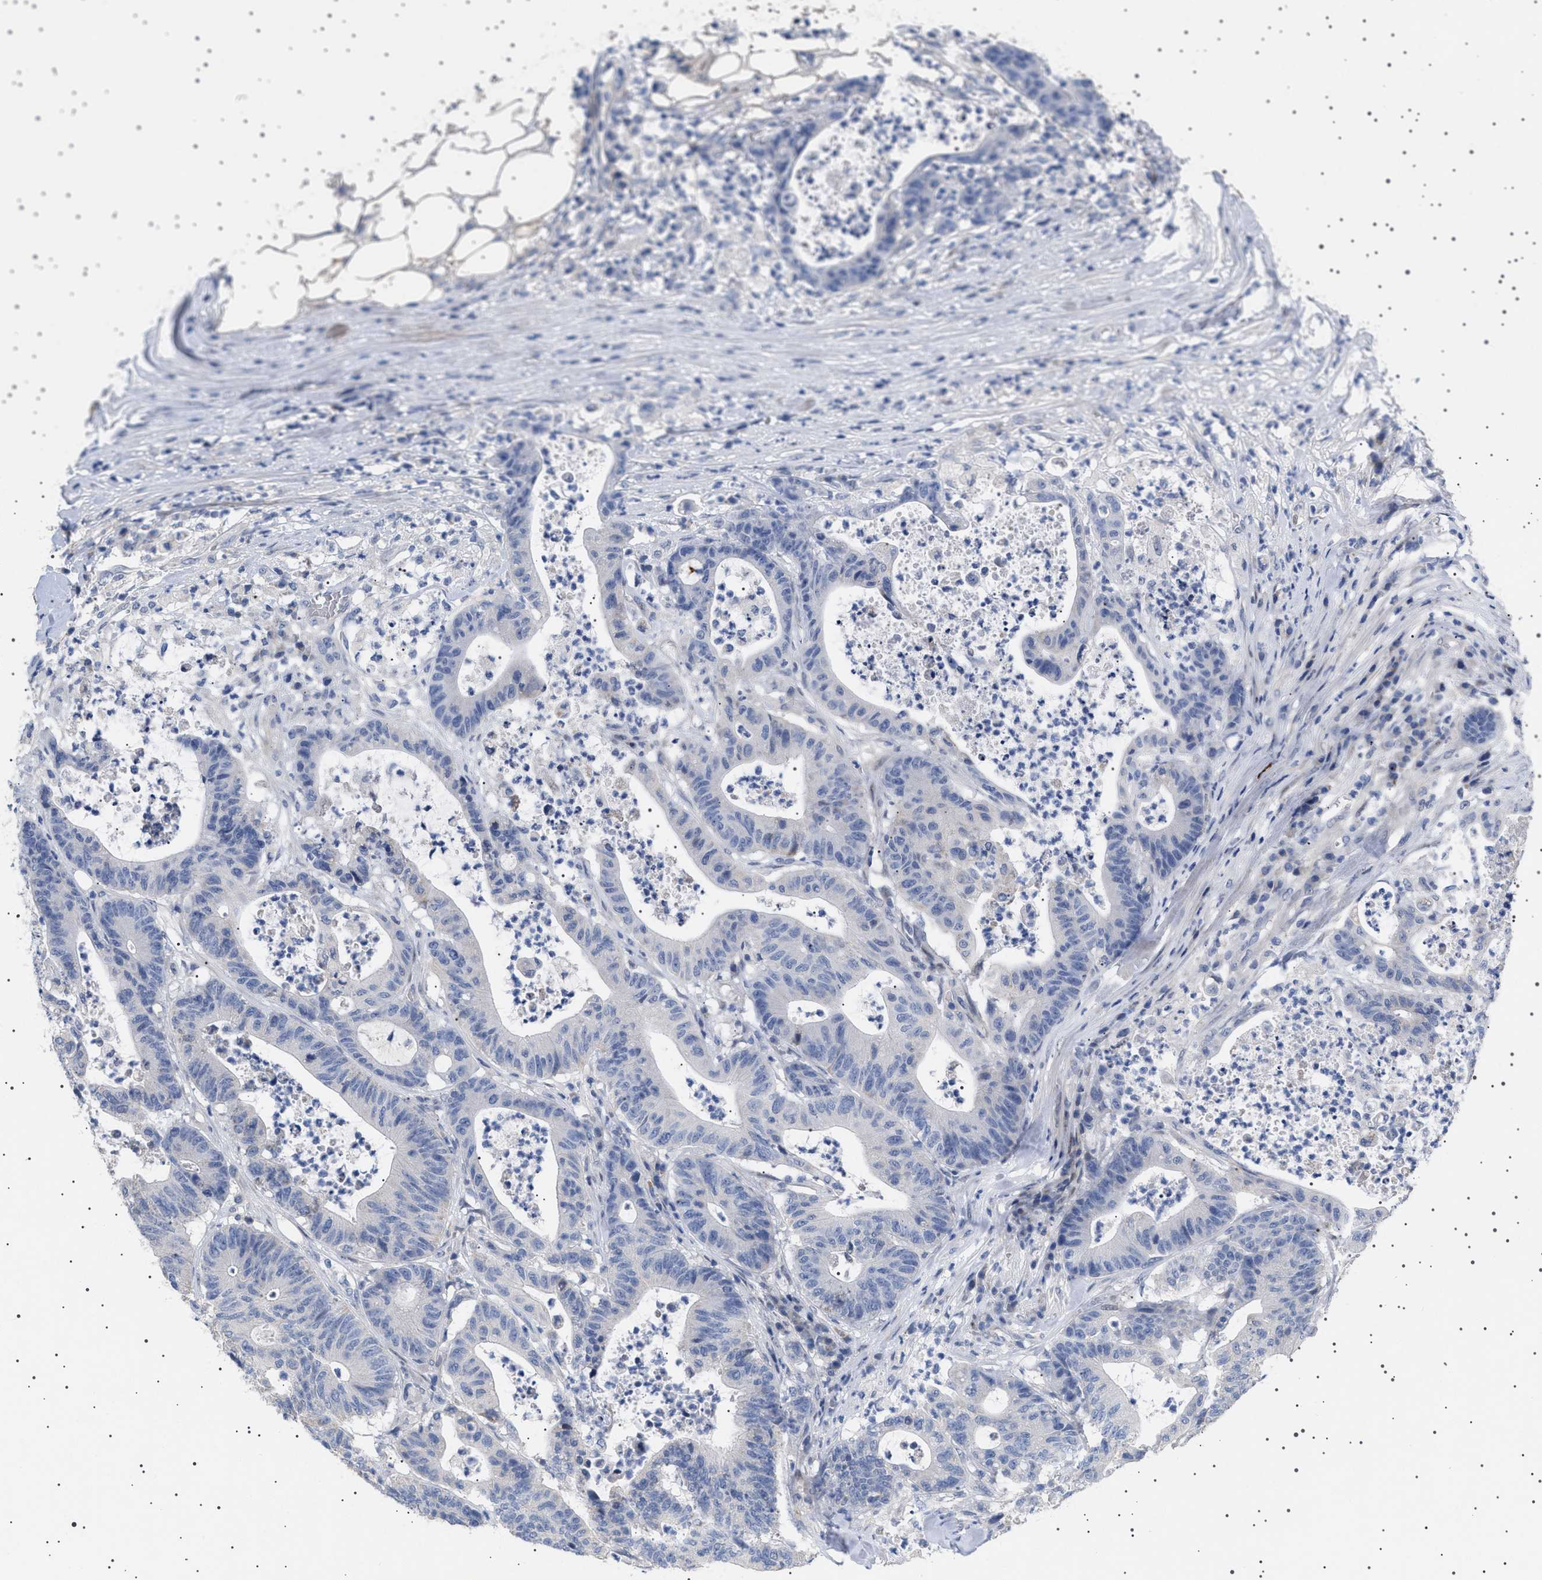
{"staining": {"intensity": "negative", "quantity": "none", "location": "none"}, "tissue": "colorectal cancer", "cell_type": "Tumor cells", "image_type": "cancer", "snomed": [{"axis": "morphology", "description": "Adenocarcinoma, NOS"}, {"axis": "topography", "description": "Colon"}], "caption": "Colorectal cancer was stained to show a protein in brown. There is no significant staining in tumor cells. (DAB (3,3'-diaminobenzidine) immunohistochemistry, high magnification).", "gene": "HTR1A", "patient": {"sex": "female", "age": 84}}